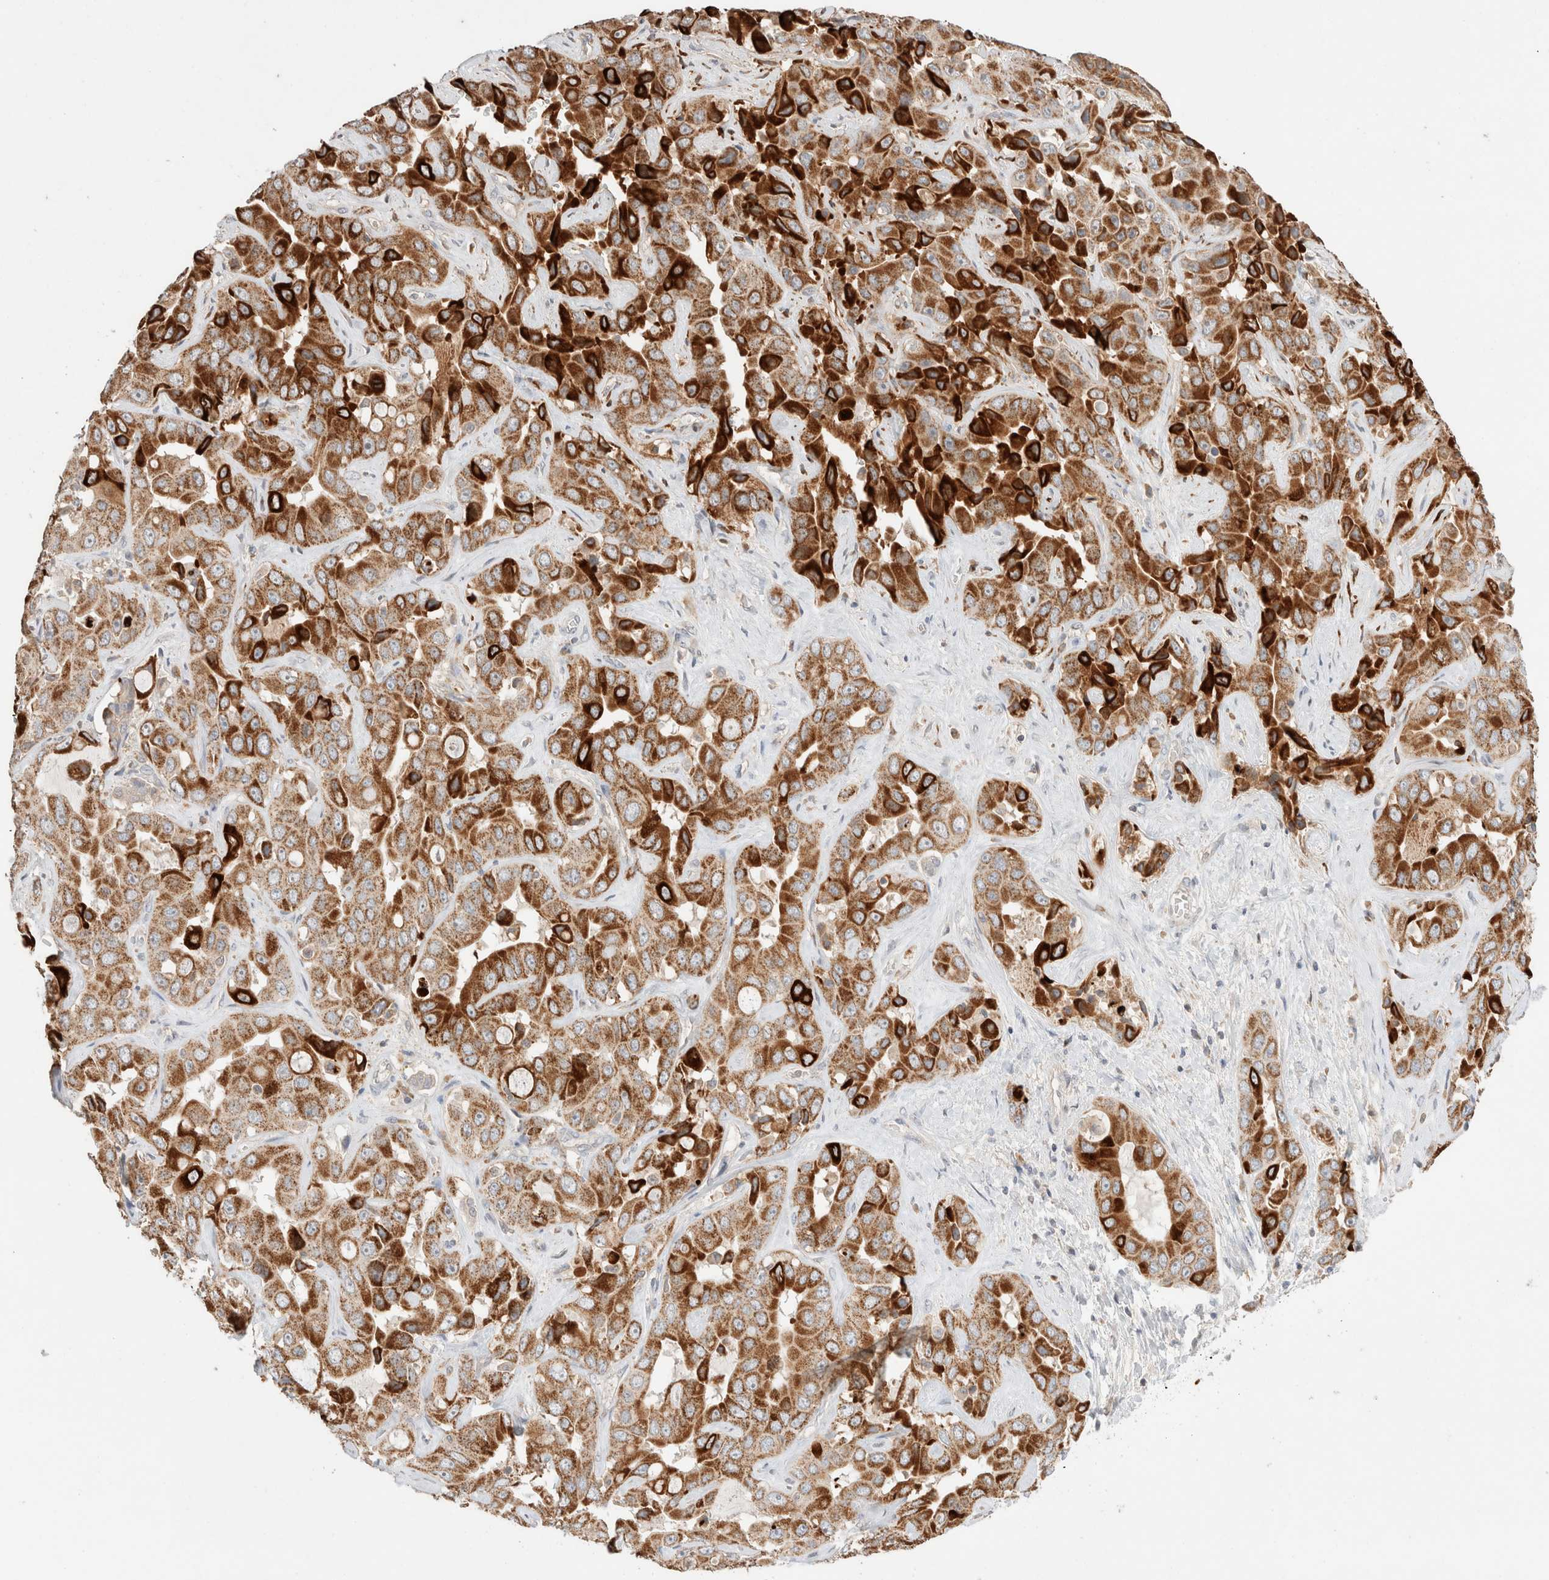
{"staining": {"intensity": "strong", "quantity": ">75%", "location": "cytoplasmic/membranous"}, "tissue": "liver cancer", "cell_type": "Tumor cells", "image_type": "cancer", "snomed": [{"axis": "morphology", "description": "Cholangiocarcinoma"}, {"axis": "topography", "description": "Liver"}], "caption": "The photomicrograph demonstrates staining of cholangiocarcinoma (liver), revealing strong cytoplasmic/membranous protein positivity (brown color) within tumor cells. The protein of interest is shown in brown color, while the nuclei are stained blue.", "gene": "TRIM41", "patient": {"sex": "female", "age": 52}}